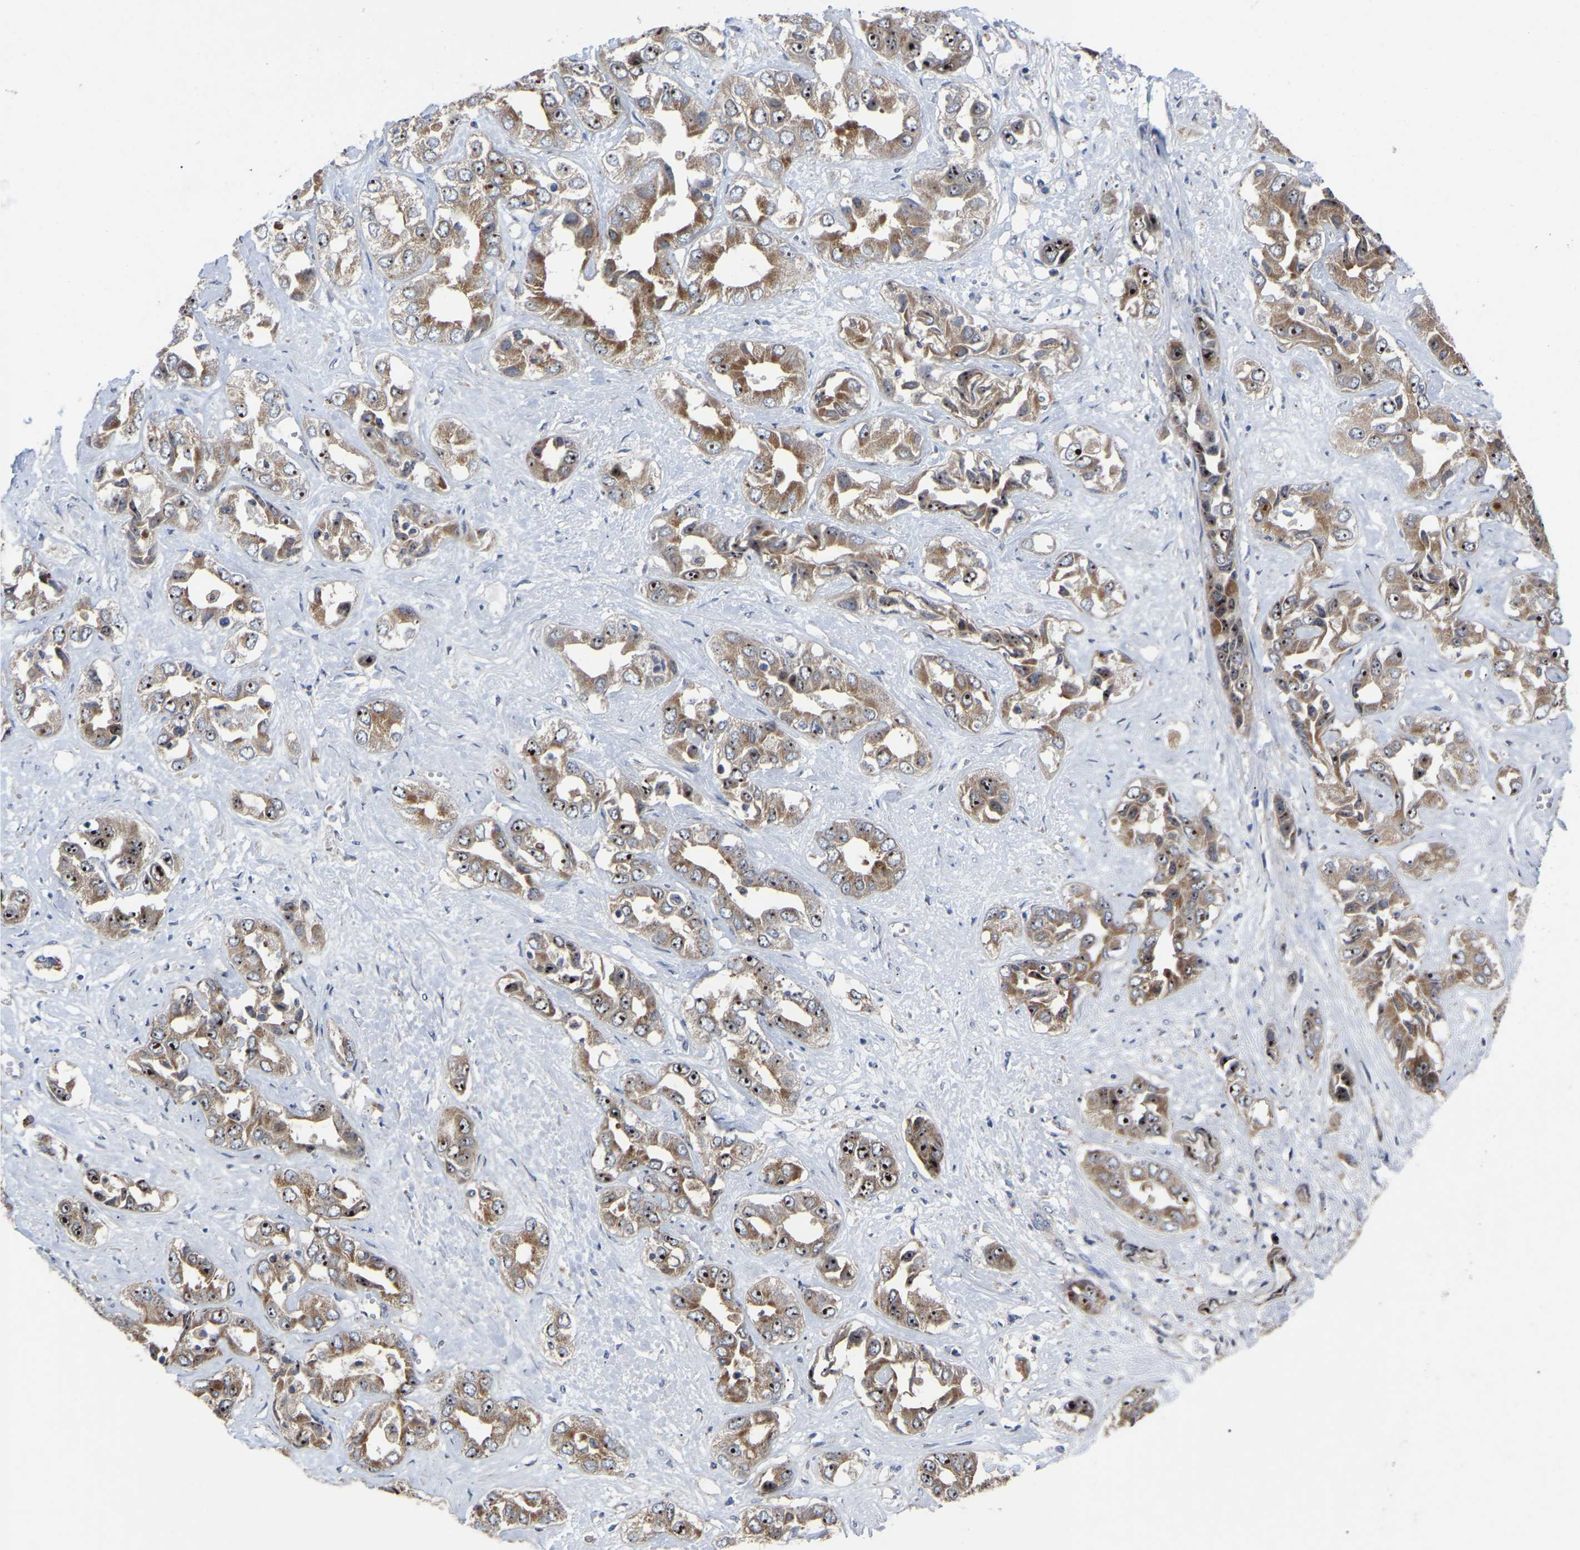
{"staining": {"intensity": "moderate", "quantity": ">75%", "location": "cytoplasmic/membranous,nuclear"}, "tissue": "liver cancer", "cell_type": "Tumor cells", "image_type": "cancer", "snomed": [{"axis": "morphology", "description": "Cholangiocarcinoma"}, {"axis": "topography", "description": "Liver"}], "caption": "Tumor cells display medium levels of moderate cytoplasmic/membranous and nuclear positivity in approximately >75% of cells in human cholangiocarcinoma (liver). The staining was performed using DAB (3,3'-diaminobenzidine), with brown indicating positive protein expression. Nuclei are stained blue with hematoxylin.", "gene": "NOP53", "patient": {"sex": "female", "age": 52}}